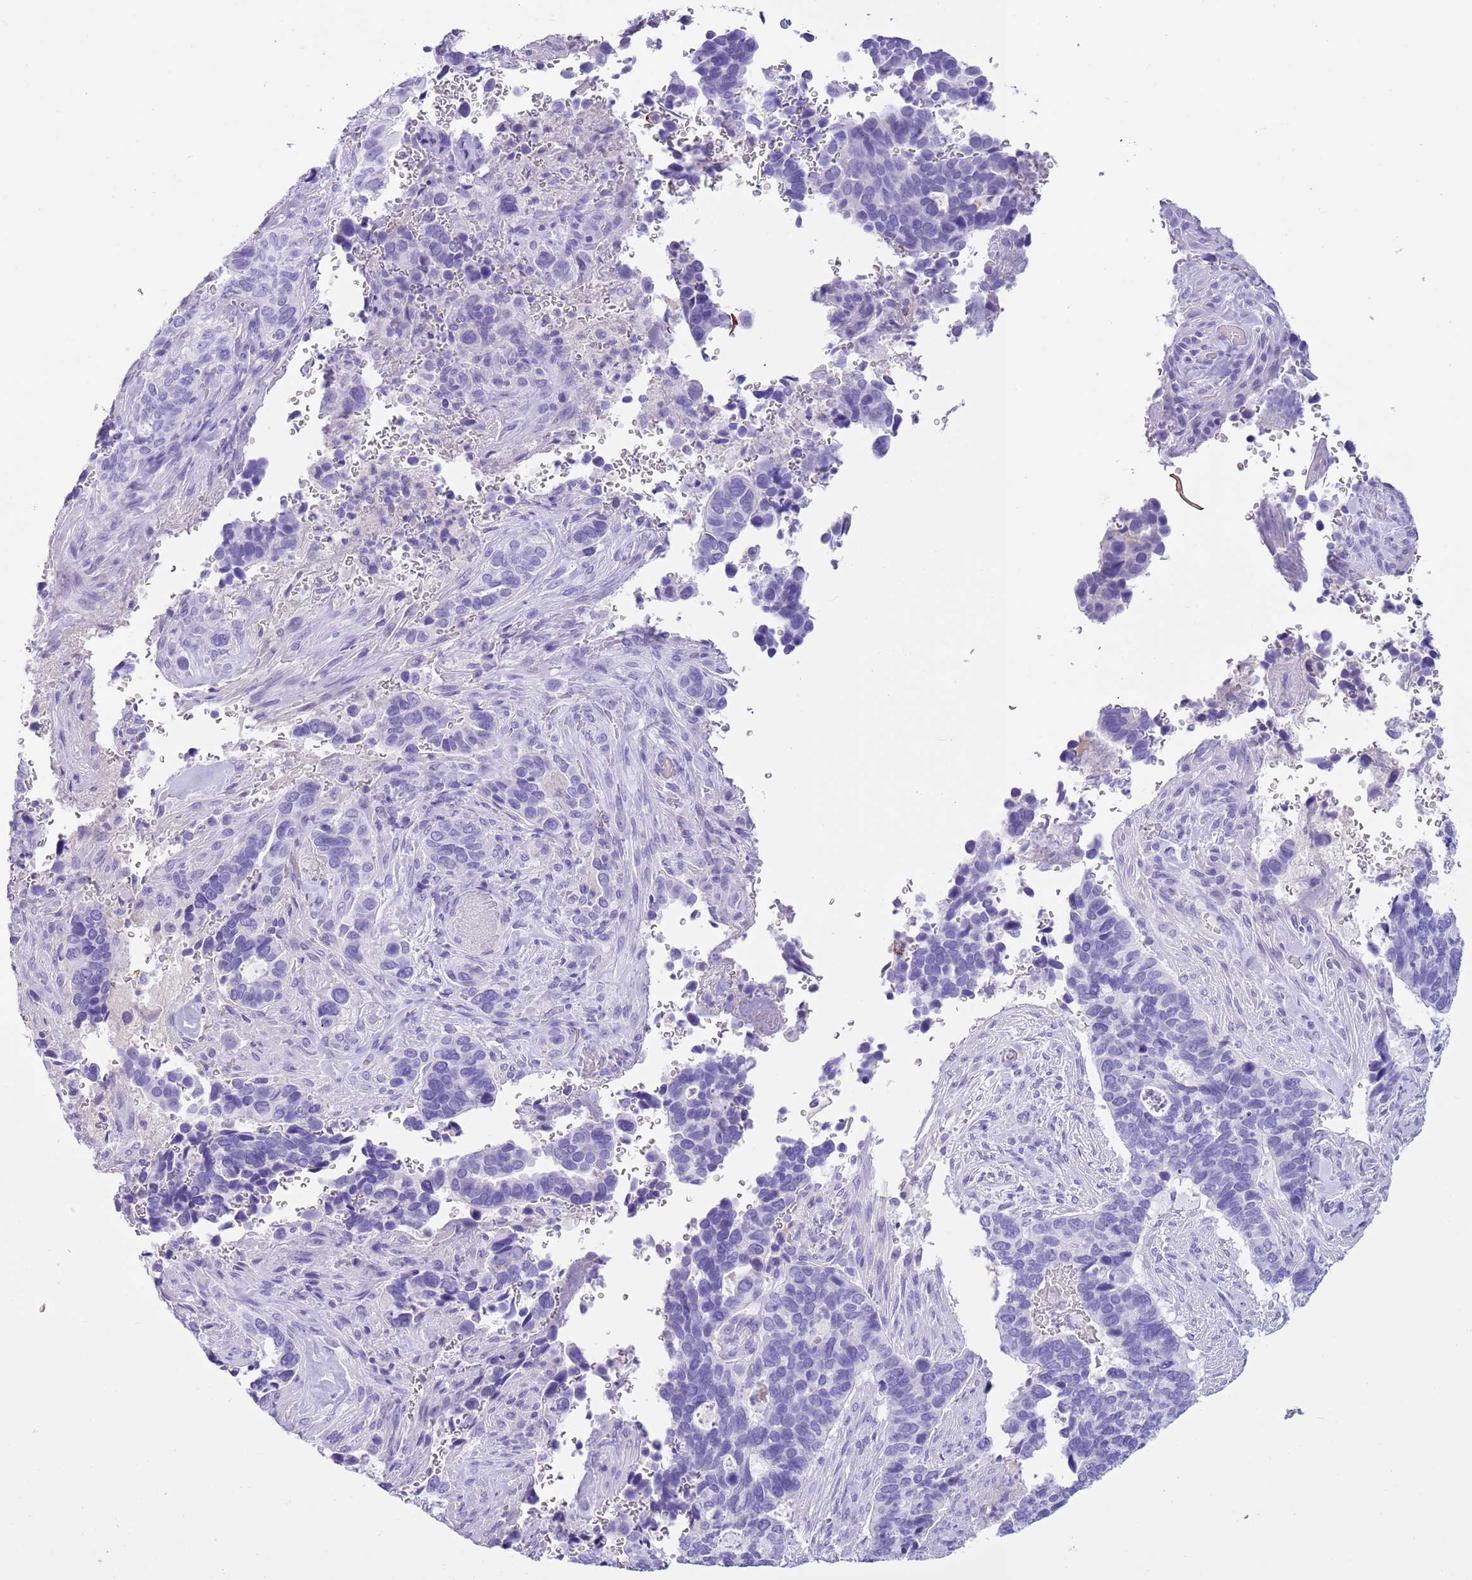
{"staining": {"intensity": "negative", "quantity": "none", "location": "none"}, "tissue": "cervical cancer", "cell_type": "Tumor cells", "image_type": "cancer", "snomed": [{"axis": "morphology", "description": "Squamous cell carcinoma, NOS"}, {"axis": "topography", "description": "Cervix"}], "caption": "Immunohistochemical staining of human cervical cancer demonstrates no significant positivity in tumor cells. Nuclei are stained in blue.", "gene": "TBC1D10B", "patient": {"sex": "female", "age": 38}}